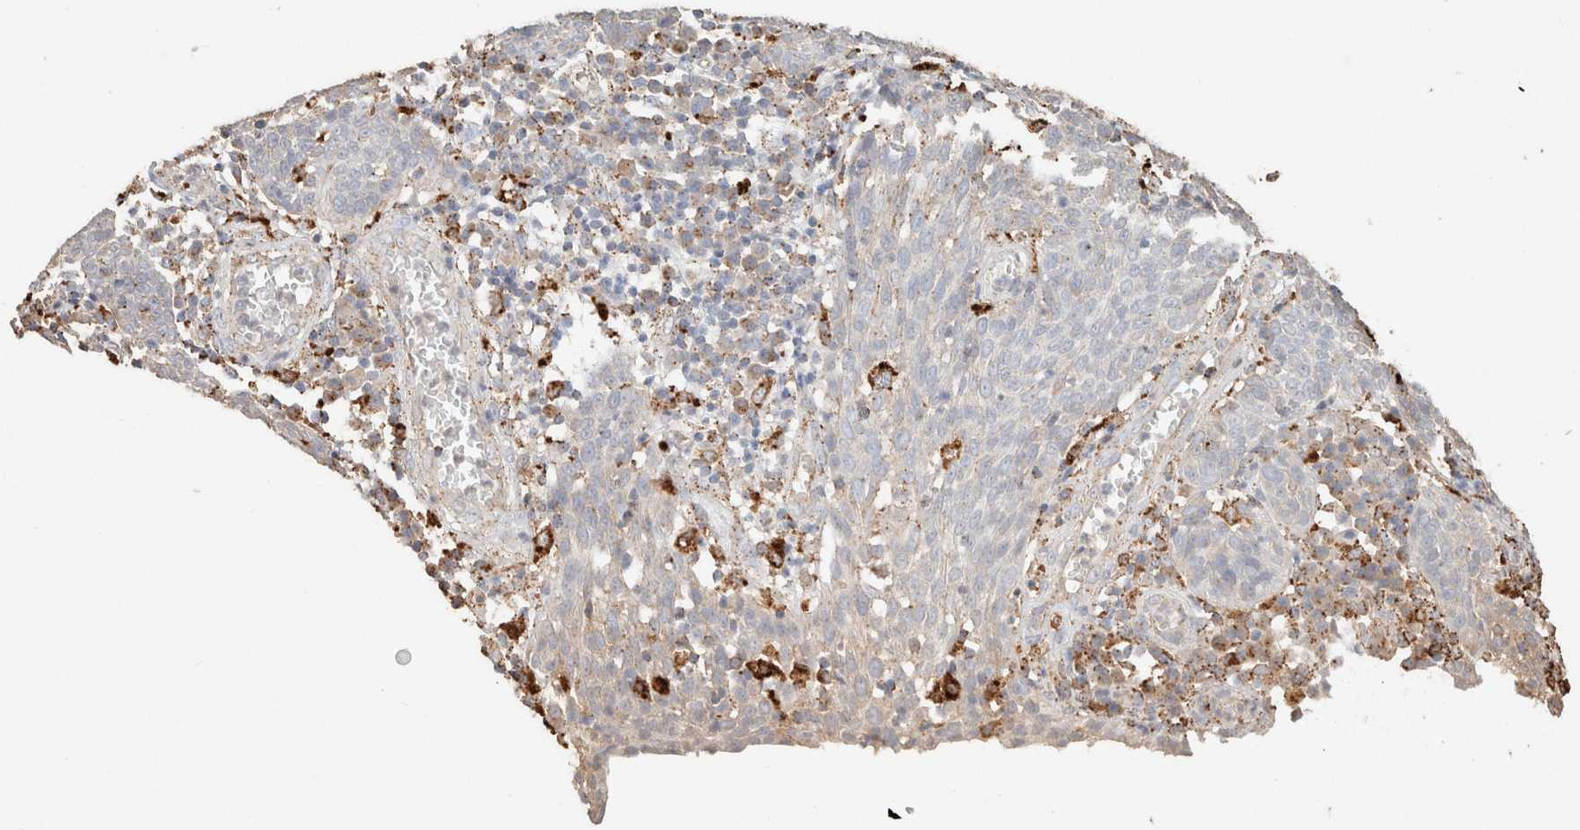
{"staining": {"intensity": "weak", "quantity": "<25%", "location": "cytoplasmic/membranous"}, "tissue": "cervical cancer", "cell_type": "Tumor cells", "image_type": "cancer", "snomed": [{"axis": "morphology", "description": "Squamous cell carcinoma, NOS"}, {"axis": "topography", "description": "Cervix"}], "caption": "IHC micrograph of neoplastic tissue: human cervical squamous cell carcinoma stained with DAB shows no significant protein staining in tumor cells.", "gene": "CTSC", "patient": {"sex": "female", "age": 34}}